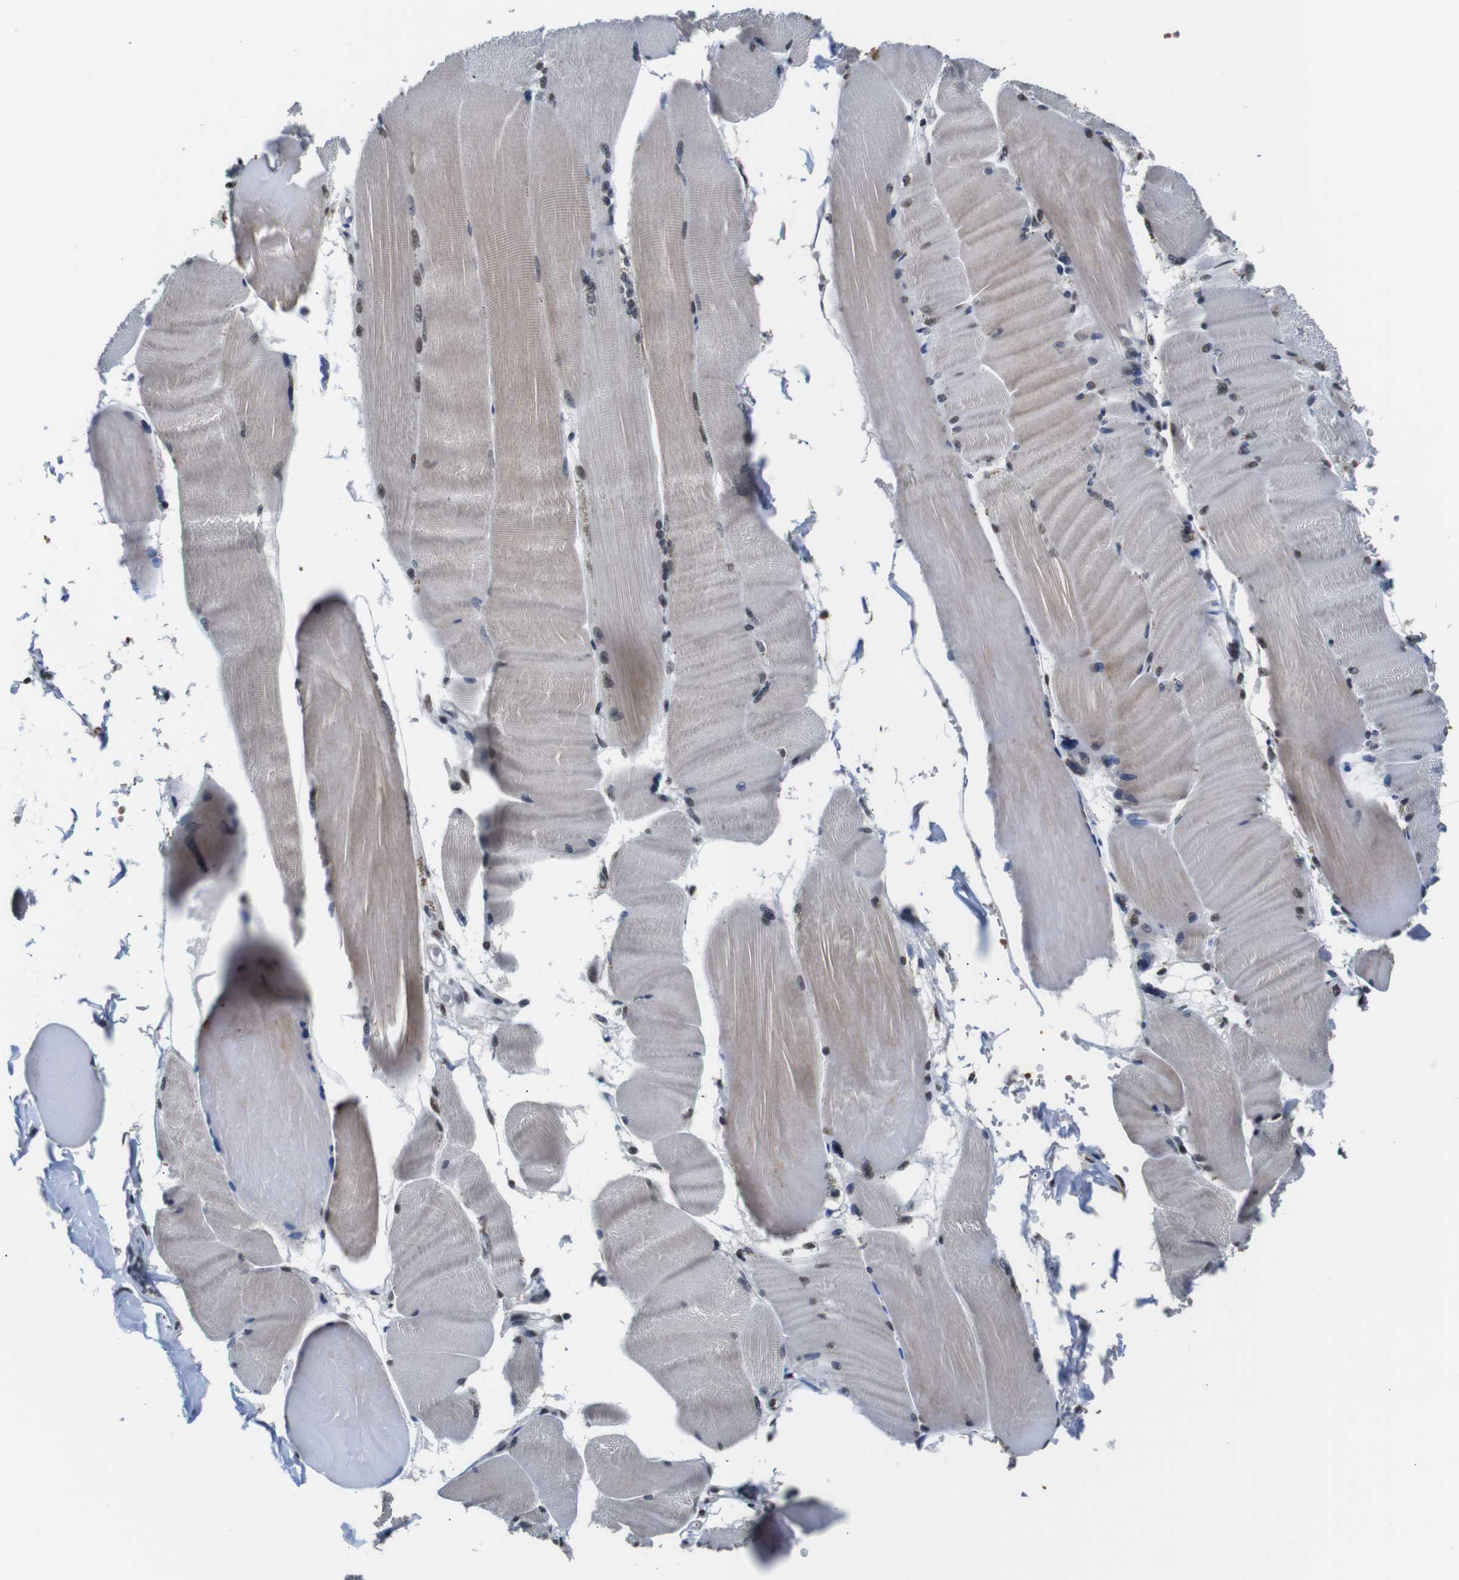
{"staining": {"intensity": "weak", "quantity": "25%-75%", "location": "cytoplasmic/membranous,nuclear"}, "tissue": "skeletal muscle", "cell_type": "Myocytes", "image_type": "normal", "snomed": [{"axis": "morphology", "description": "Normal tissue, NOS"}, {"axis": "topography", "description": "Skin"}, {"axis": "topography", "description": "Skeletal muscle"}], "caption": "Protein expression by immunohistochemistry displays weak cytoplasmic/membranous,nuclear positivity in approximately 25%-75% of myocytes in benign skeletal muscle.", "gene": "ILDR2", "patient": {"sex": "male", "age": 83}}